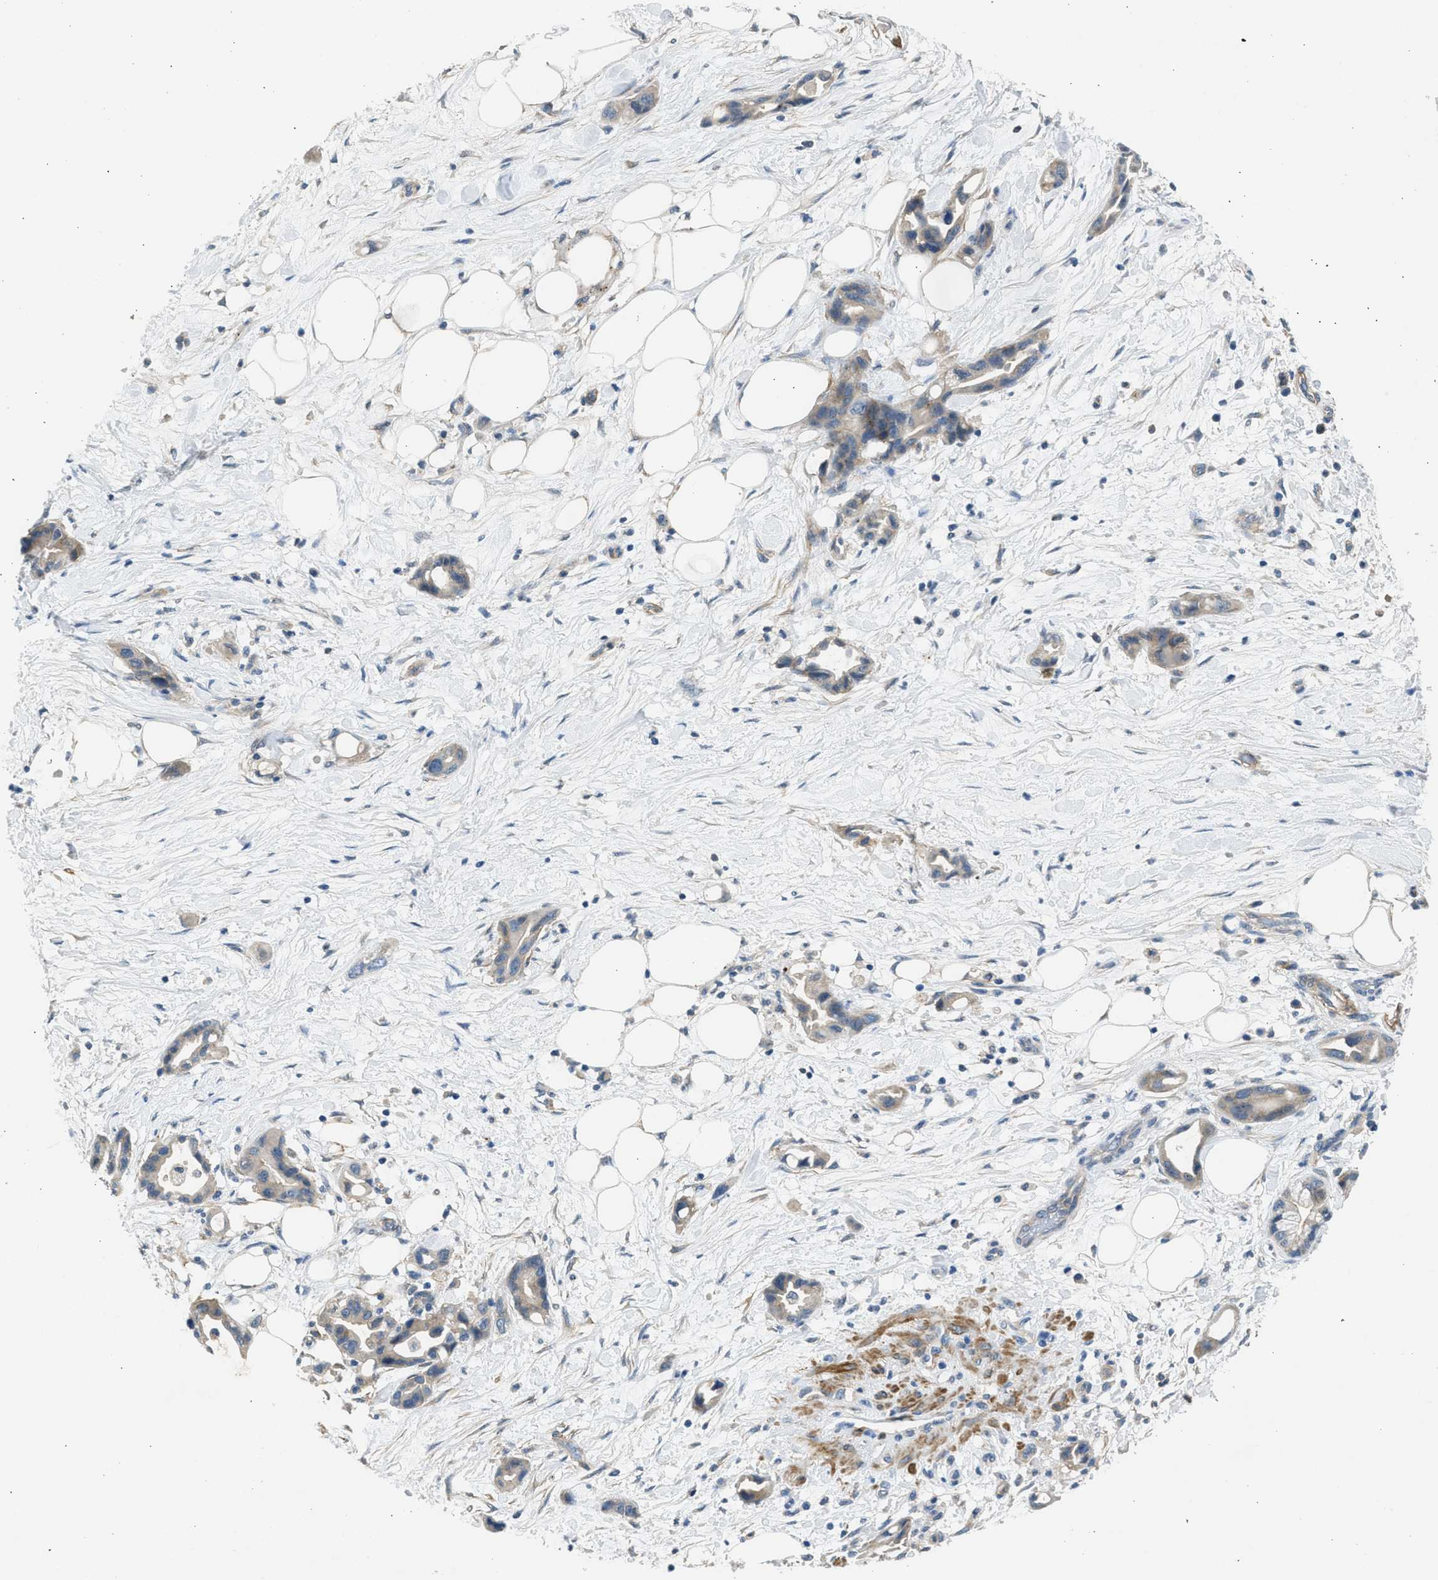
{"staining": {"intensity": "negative", "quantity": "none", "location": "none"}, "tissue": "pancreatic cancer", "cell_type": "Tumor cells", "image_type": "cancer", "snomed": [{"axis": "morphology", "description": "Adenocarcinoma, NOS"}, {"axis": "topography", "description": "Pancreas"}], "caption": "A photomicrograph of adenocarcinoma (pancreatic) stained for a protein reveals no brown staining in tumor cells.", "gene": "PCNX3", "patient": {"sex": "female", "age": 57}}